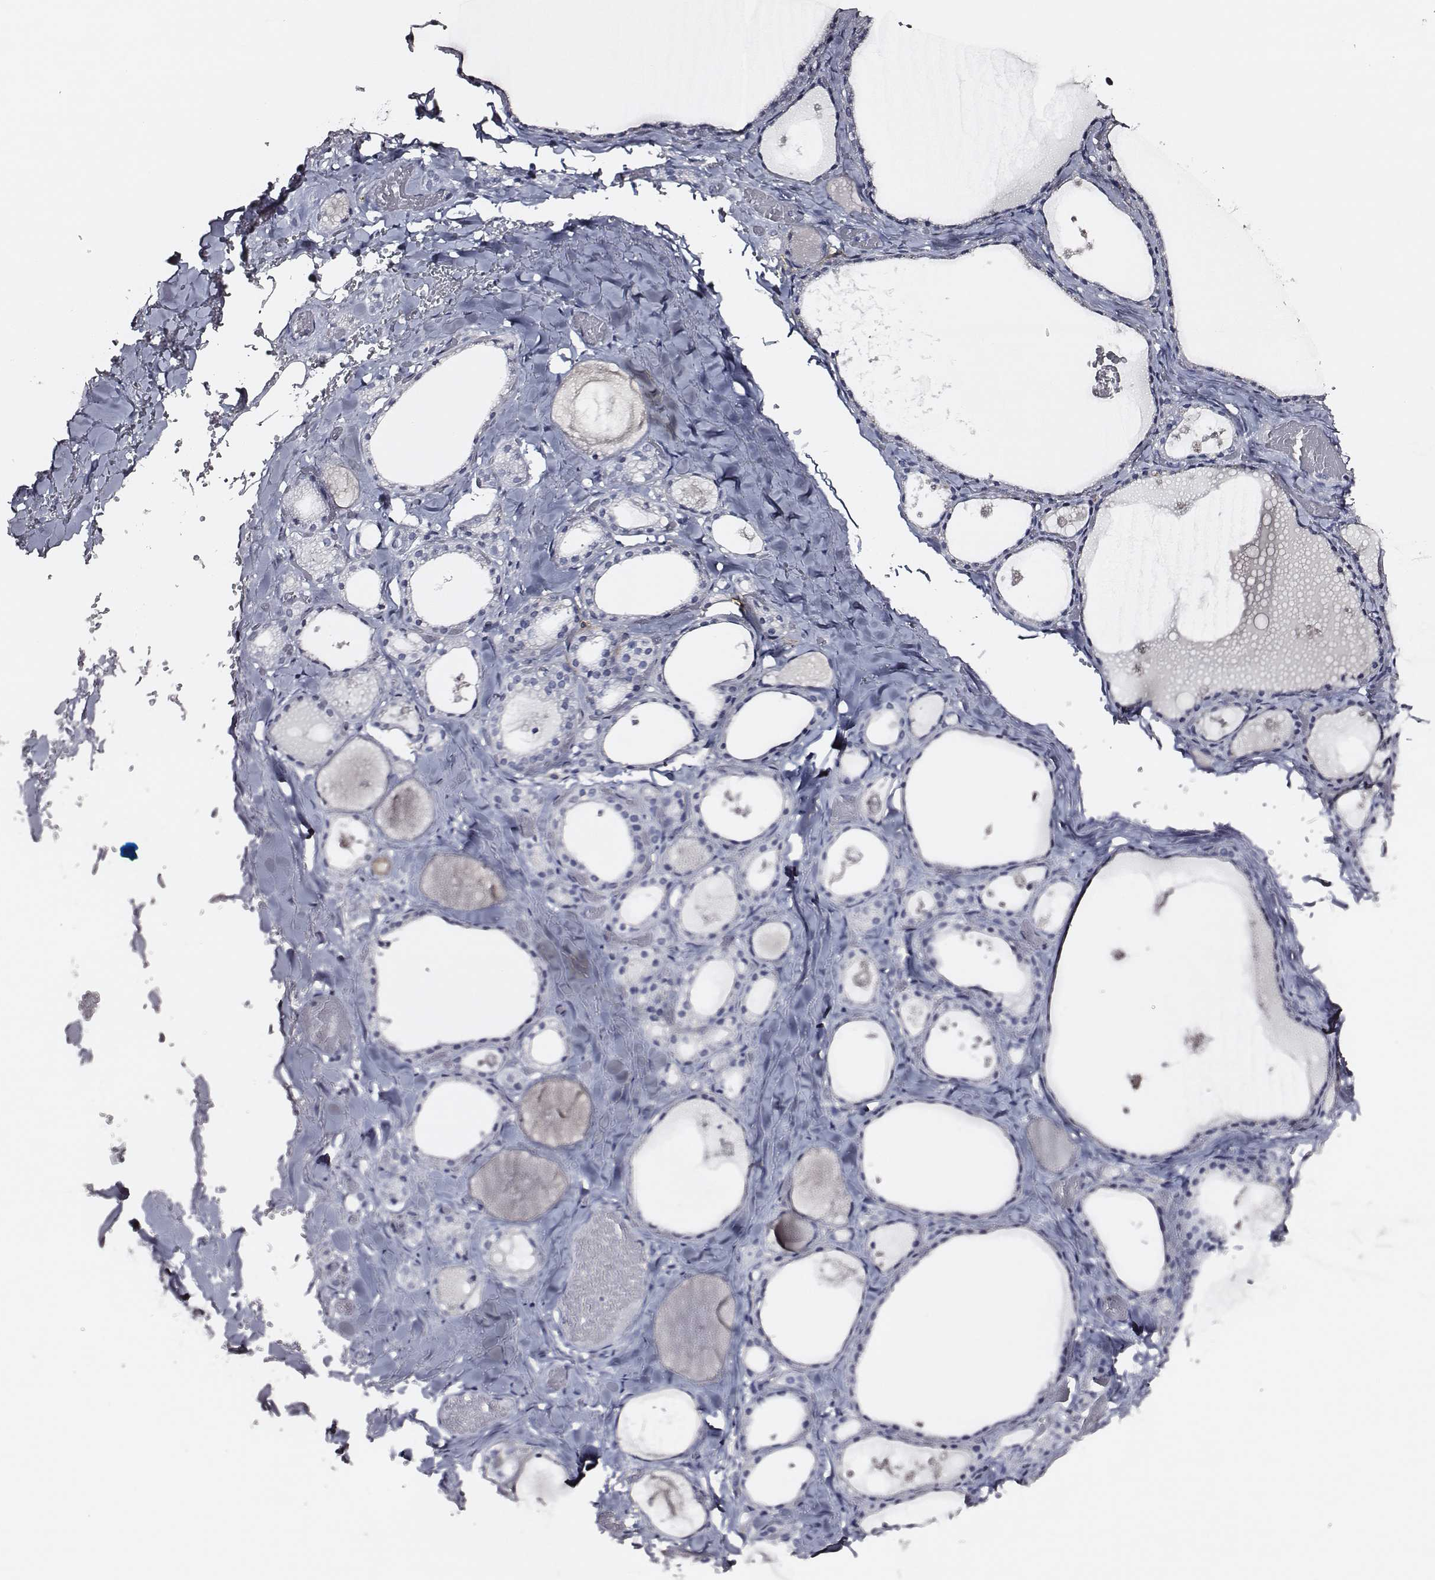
{"staining": {"intensity": "negative", "quantity": "none", "location": "none"}, "tissue": "thyroid gland", "cell_type": "Glandular cells", "image_type": "normal", "snomed": [{"axis": "morphology", "description": "Normal tissue, NOS"}, {"axis": "topography", "description": "Thyroid gland"}], "caption": "IHC photomicrograph of unremarkable thyroid gland: human thyroid gland stained with DAB (3,3'-diaminobenzidine) reveals no significant protein positivity in glandular cells. (DAB (3,3'-diaminobenzidine) immunohistochemistry visualized using brightfield microscopy, high magnification).", "gene": "DPEP1", "patient": {"sex": "male", "age": 56}}